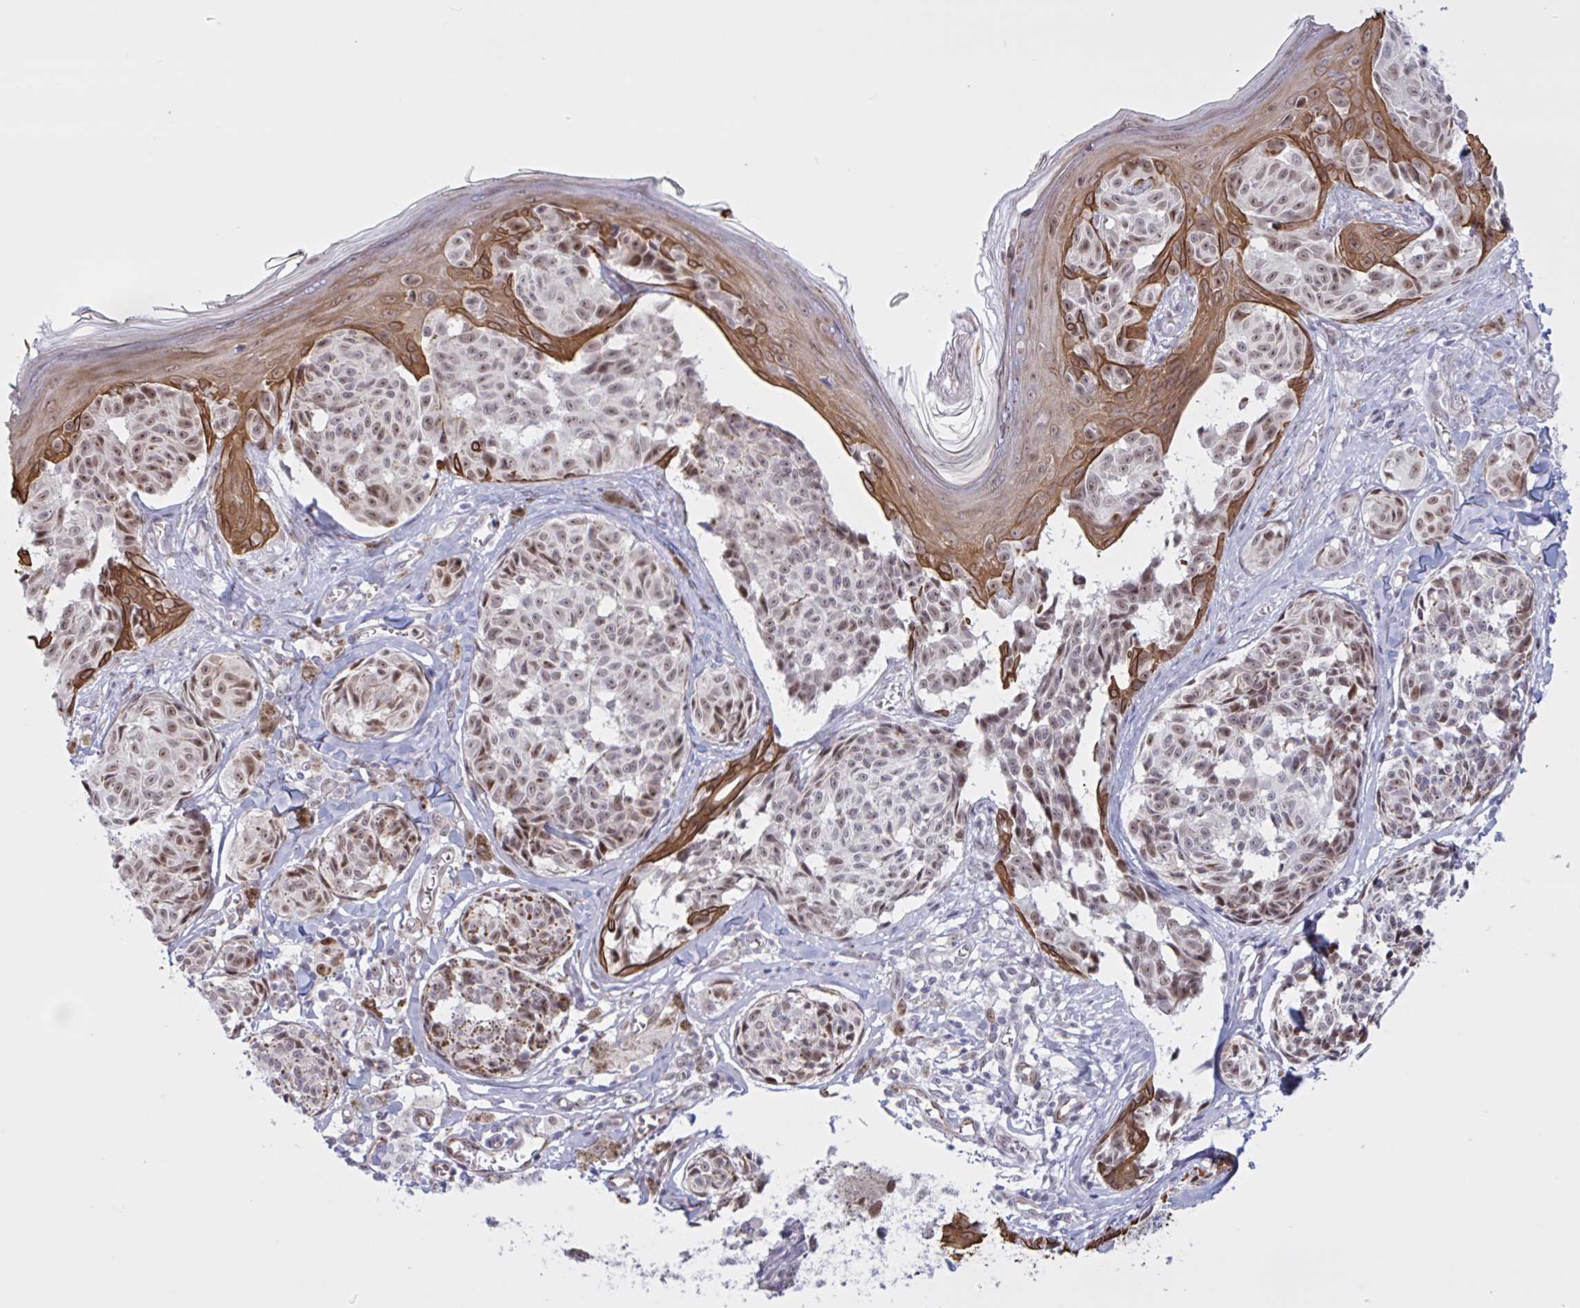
{"staining": {"intensity": "moderate", "quantity": ">75%", "location": "cytoplasmic/membranous"}, "tissue": "melanoma", "cell_type": "Tumor cells", "image_type": "cancer", "snomed": [{"axis": "morphology", "description": "Malignant melanoma, NOS"}, {"axis": "topography", "description": "Skin"}], "caption": "Moderate cytoplasmic/membranous protein staining is identified in approximately >75% of tumor cells in malignant melanoma.", "gene": "PRMT6", "patient": {"sex": "female", "age": 43}}